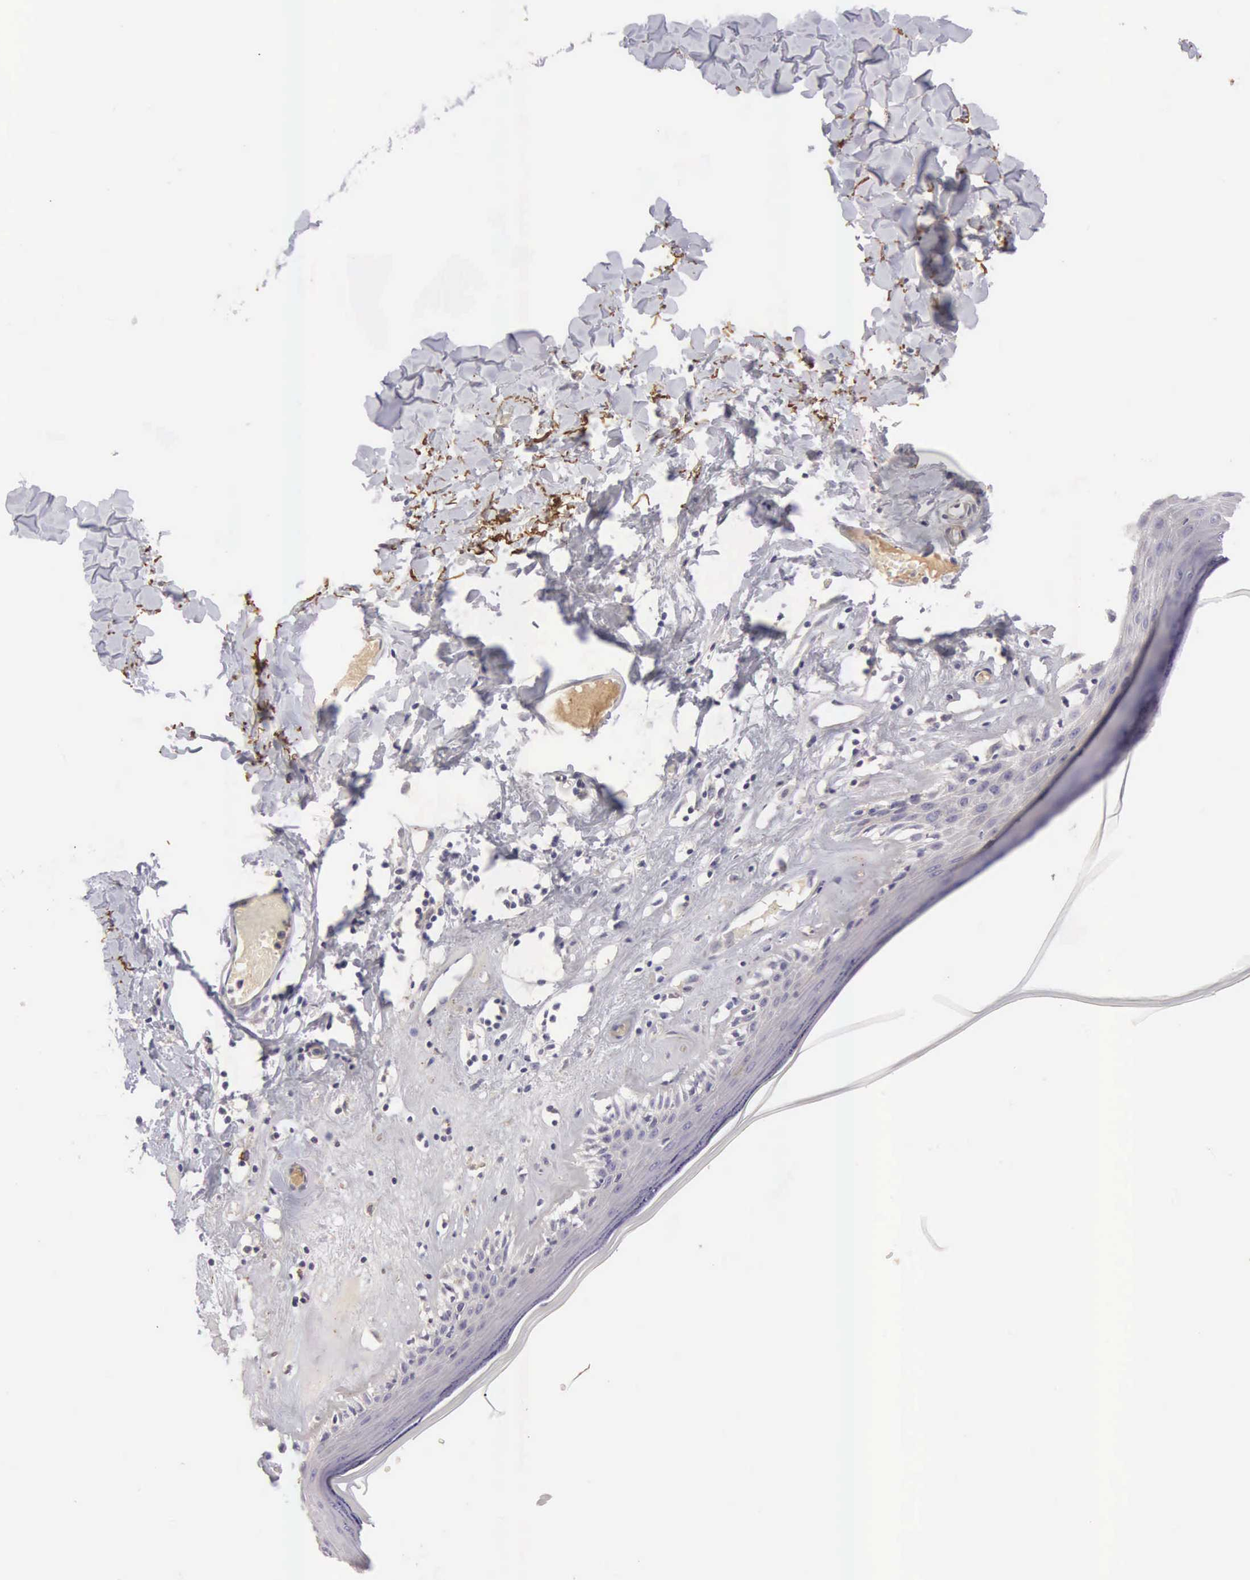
{"staining": {"intensity": "weak", "quantity": "25%-75%", "location": "cytoplasmic/membranous"}, "tissue": "skin", "cell_type": "Epidermal cells", "image_type": "normal", "snomed": [{"axis": "morphology", "description": "Normal tissue, NOS"}, {"axis": "topography", "description": "Vascular tissue"}, {"axis": "topography", "description": "Vulva"}, {"axis": "topography", "description": "Peripheral nerve tissue"}], "caption": "DAB immunohistochemical staining of unremarkable skin displays weak cytoplasmic/membranous protein positivity in about 25%-75% of epidermal cells.", "gene": "CLU", "patient": {"sex": "female", "age": 86}}